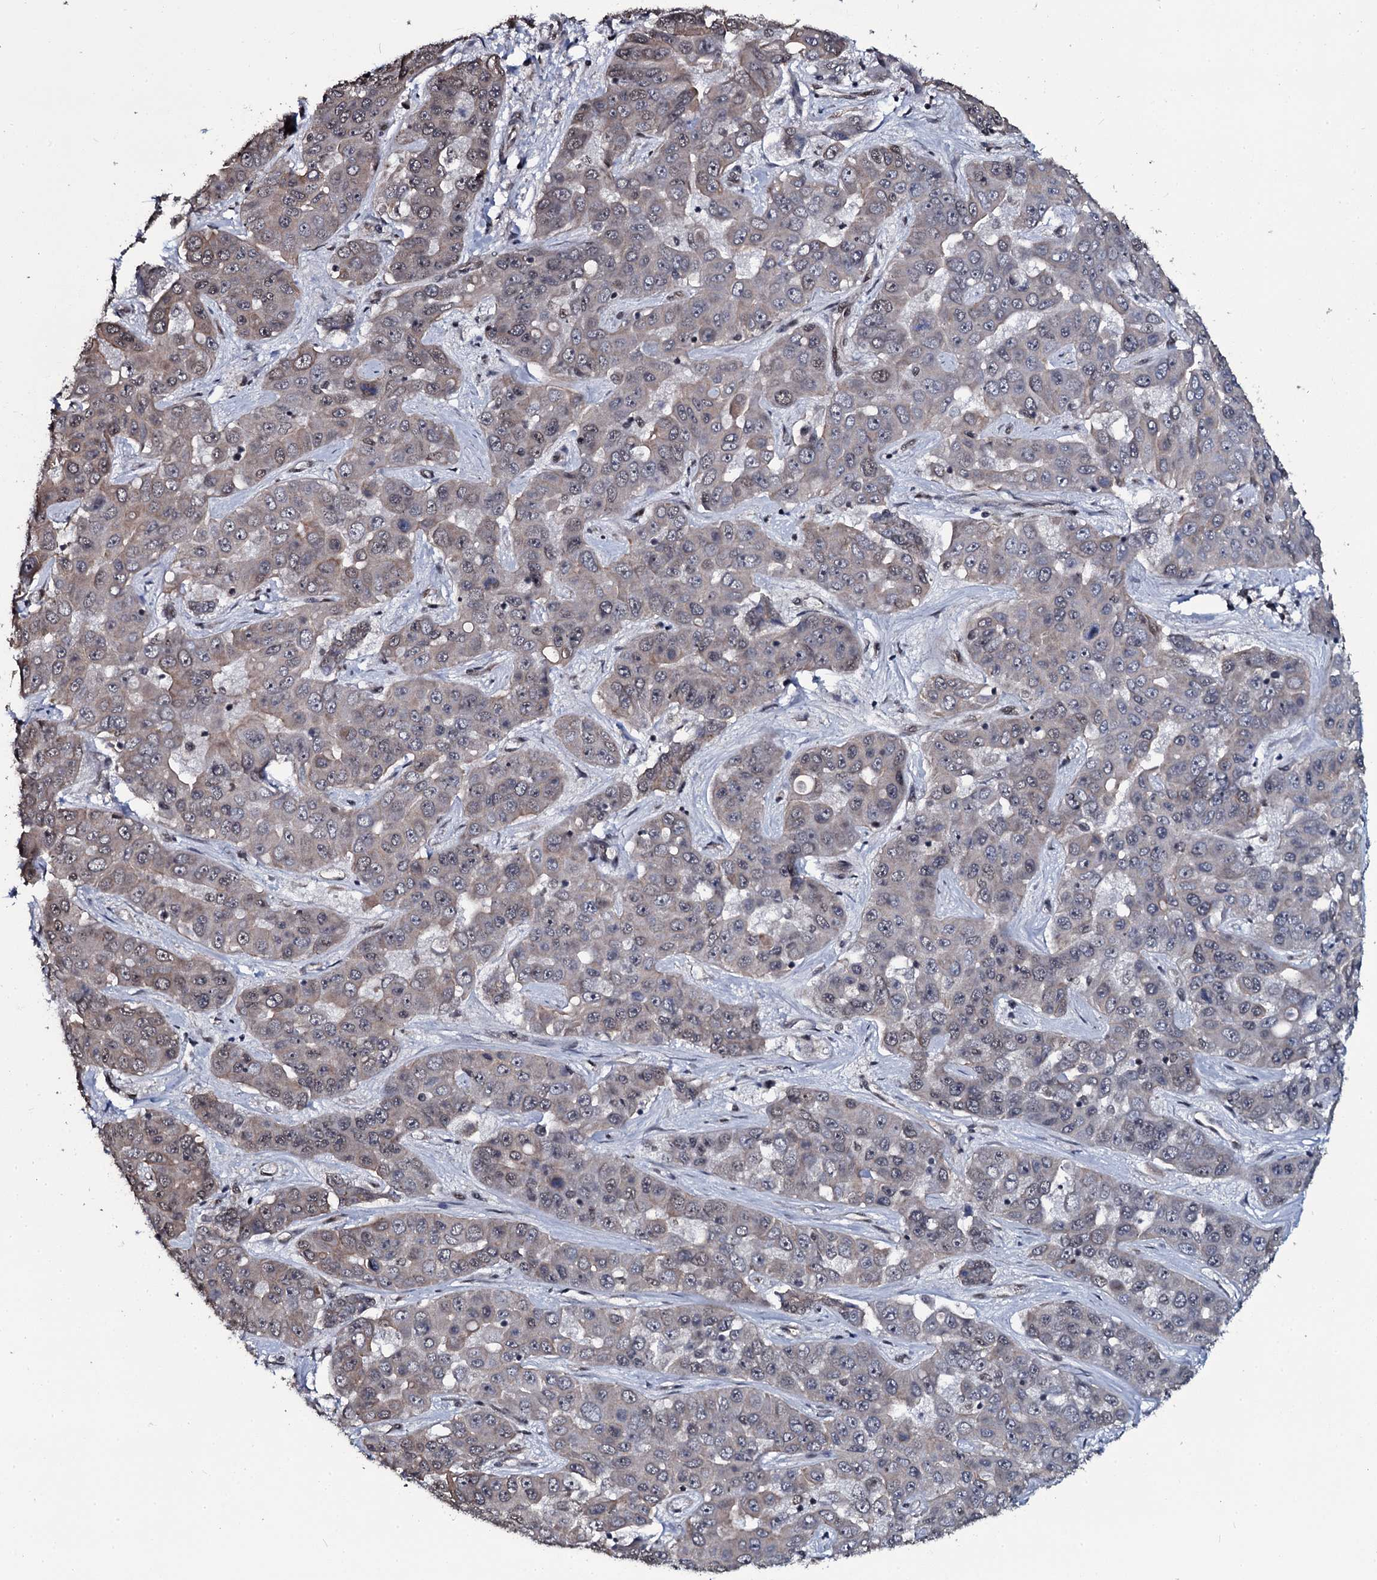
{"staining": {"intensity": "moderate", "quantity": "<25%", "location": "nuclear"}, "tissue": "liver cancer", "cell_type": "Tumor cells", "image_type": "cancer", "snomed": [{"axis": "morphology", "description": "Cholangiocarcinoma"}, {"axis": "topography", "description": "Liver"}], "caption": "Immunohistochemistry (IHC) photomicrograph of human cholangiocarcinoma (liver) stained for a protein (brown), which reveals low levels of moderate nuclear staining in about <25% of tumor cells.", "gene": "SH2D4B", "patient": {"sex": "female", "age": 52}}